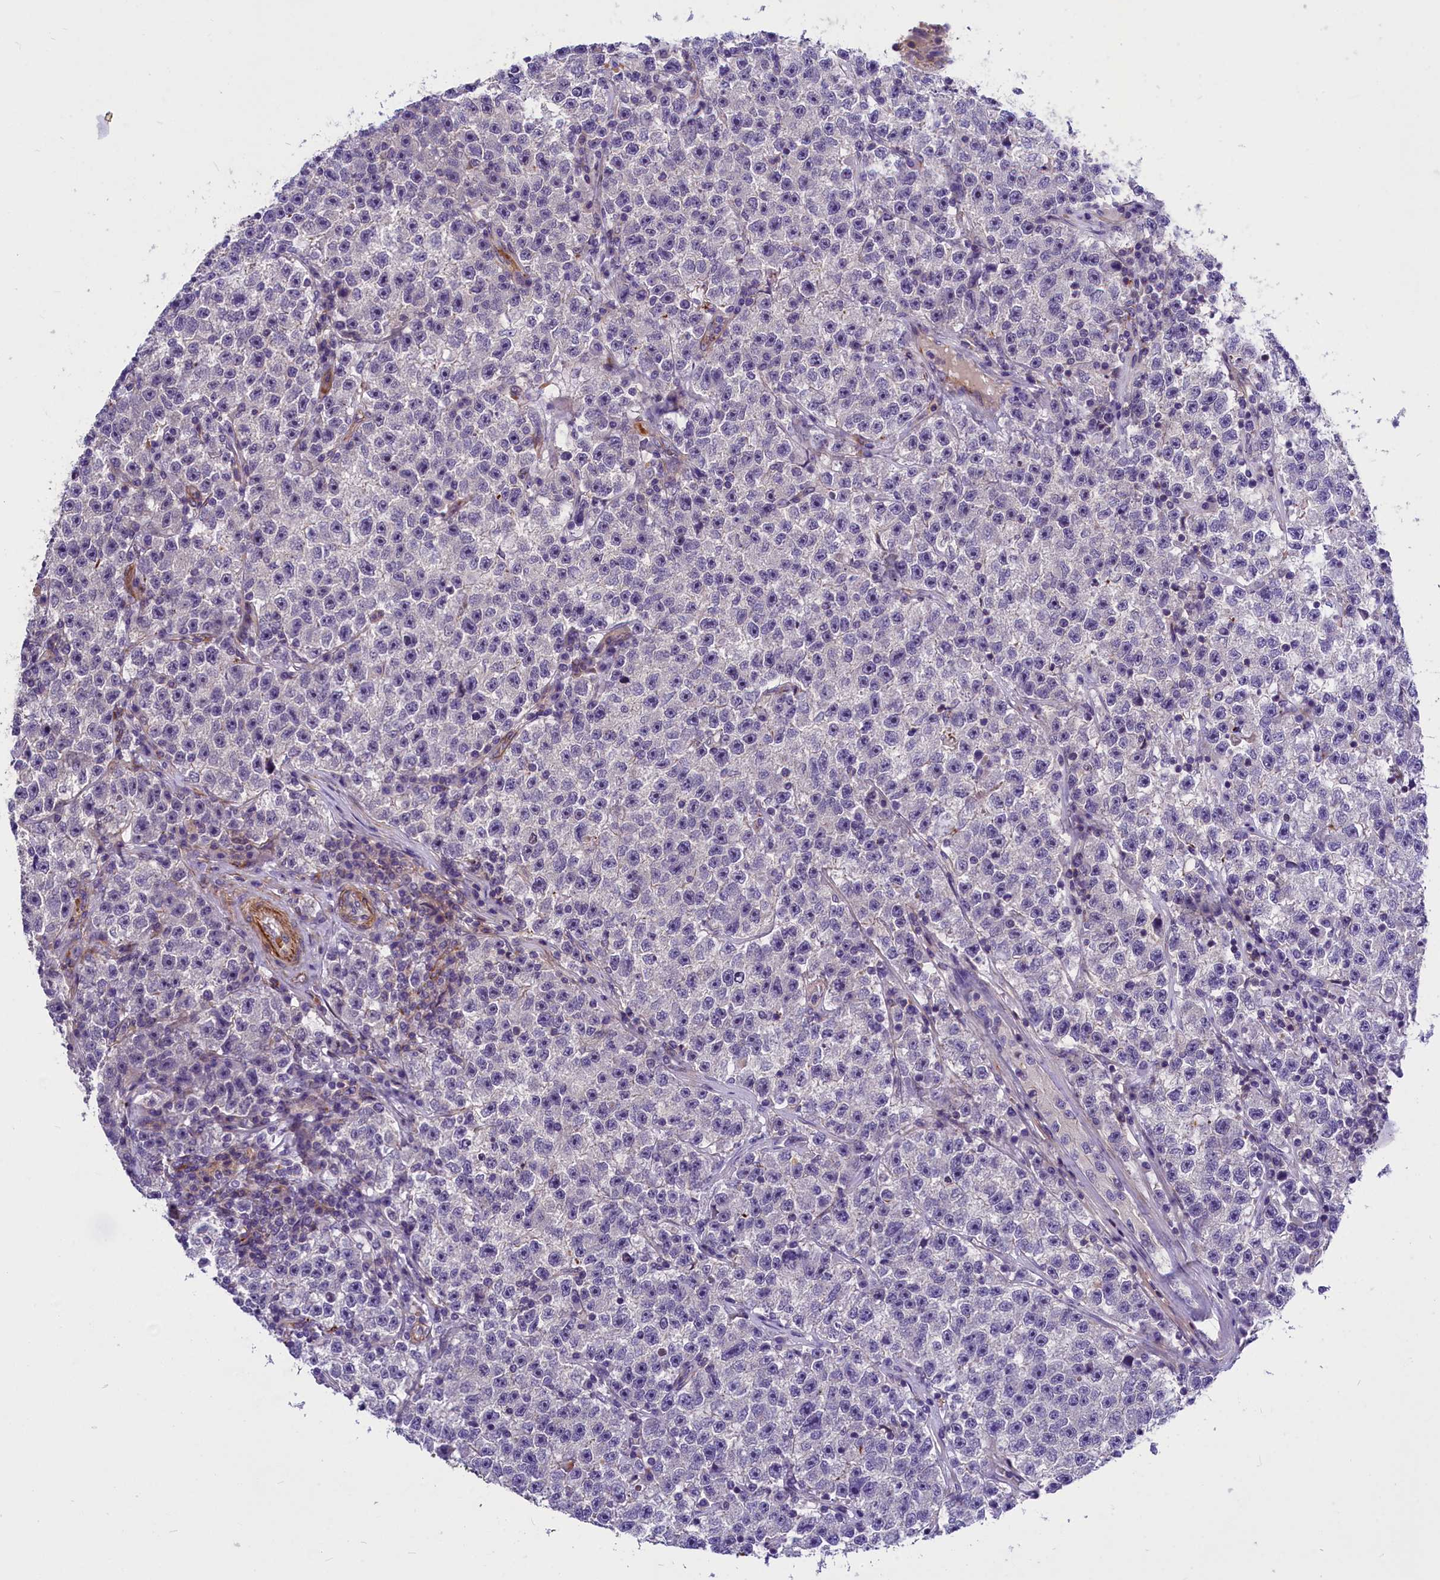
{"staining": {"intensity": "negative", "quantity": "none", "location": "none"}, "tissue": "testis cancer", "cell_type": "Tumor cells", "image_type": "cancer", "snomed": [{"axis": "morphology", "description": "Seminoma, NOS"}, {"axis": "topography", "description": "Testis"}], "caption": "Tumor cells show no significant protein staining in testis seminoma.", "gene": "MED20", "patient": {"sex": "male", "age": 22}}